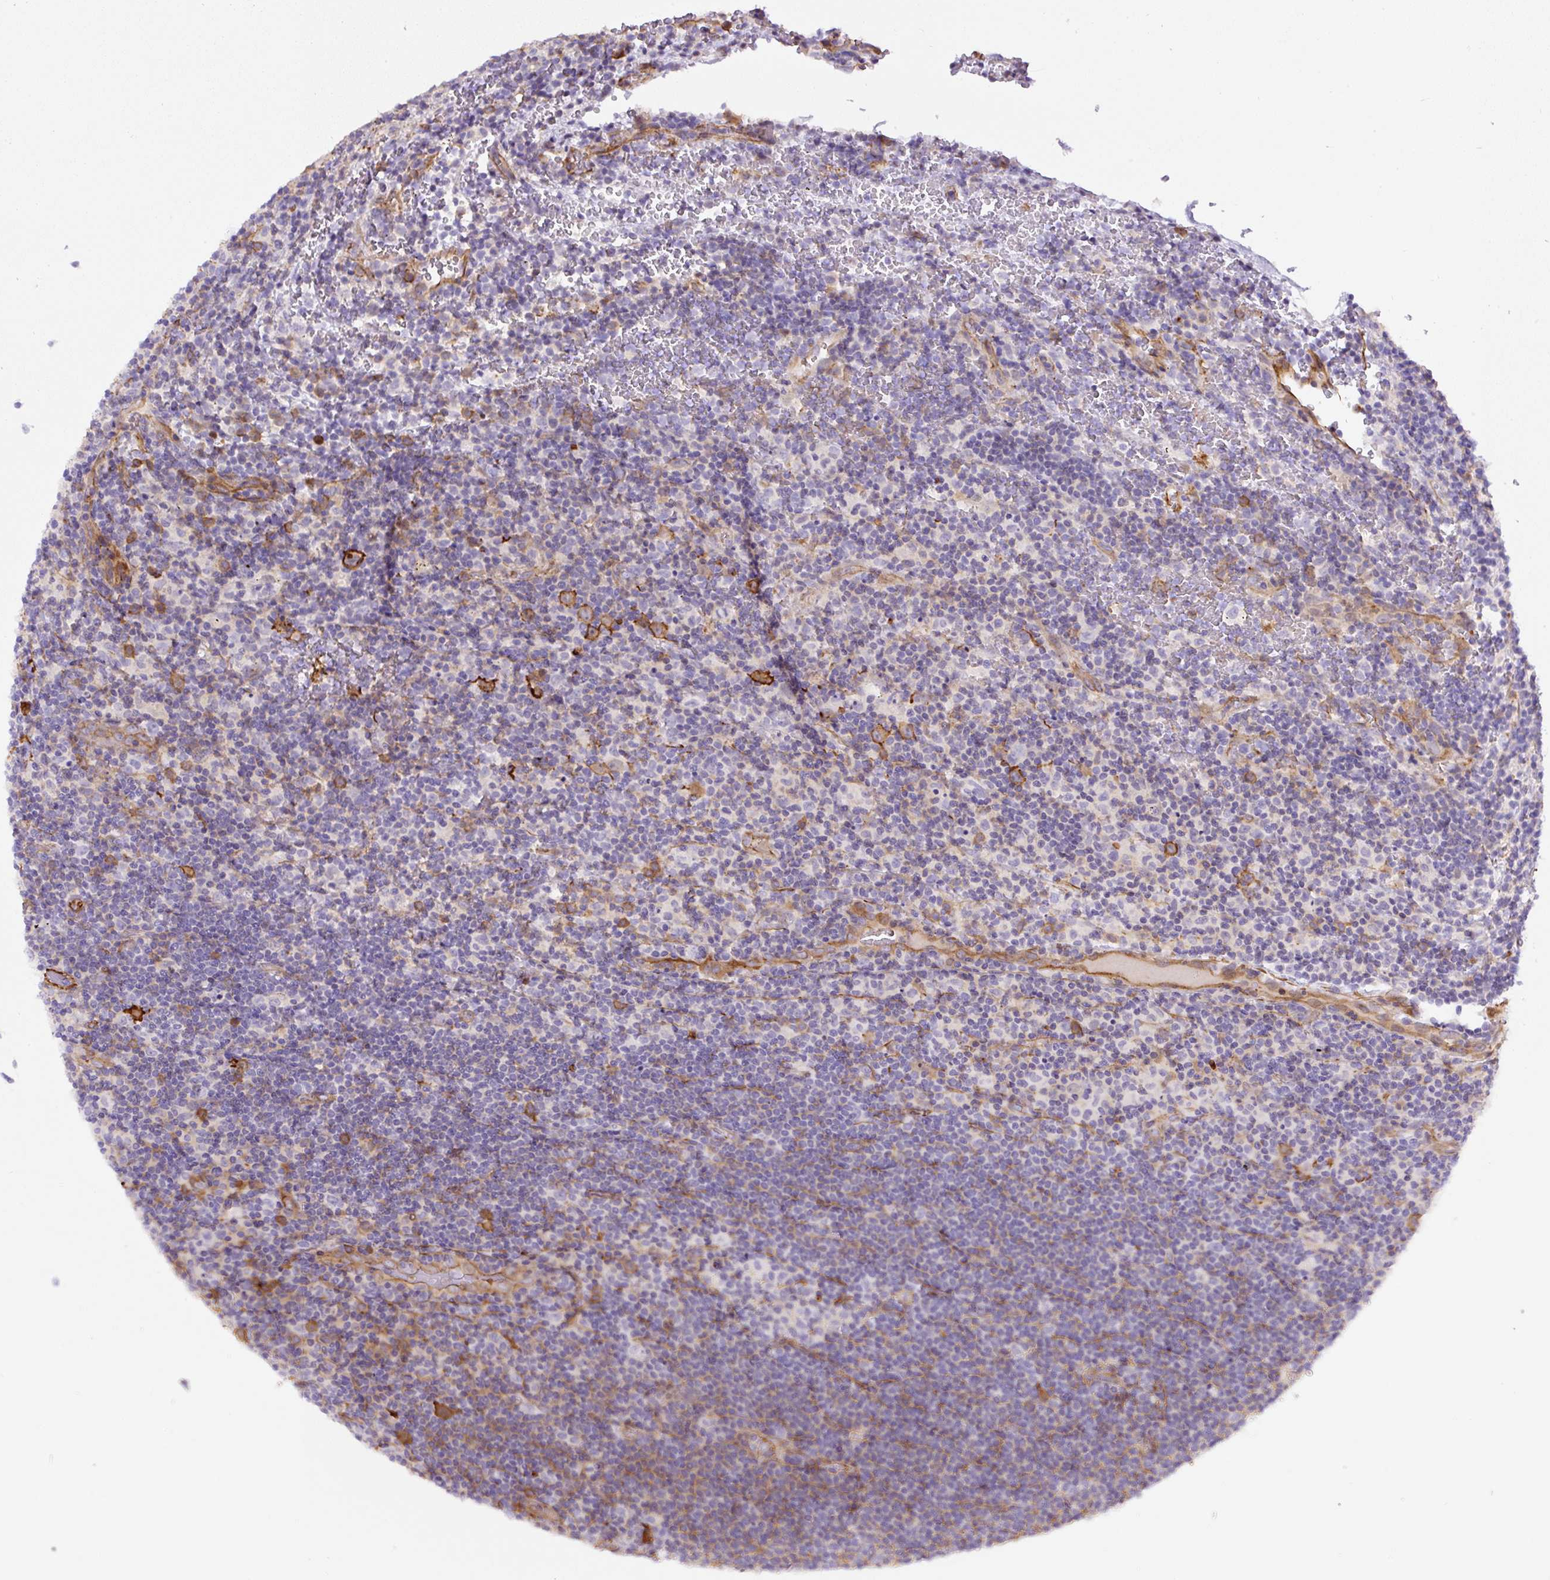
{"staining": {"intensity": "negative", "quantity": "none", "location": "none"}, "tissue": "lymphoma", "cell_type": "Tumor cells", "image_type": "cancer", "snomed": [{"axis": "morphology", "description": "Hodgkin's disease, NOS"}, {"axis": "topography", "description": "Lymph node"}], "caption": "Tumor cells show no significant protein expression in lymphoma. (DAB immunohistochemistry visualized using brightfield microscopy, high magnification).", "gene": "B3GALT5", "patient": {"sex": "female", "age": 57}}